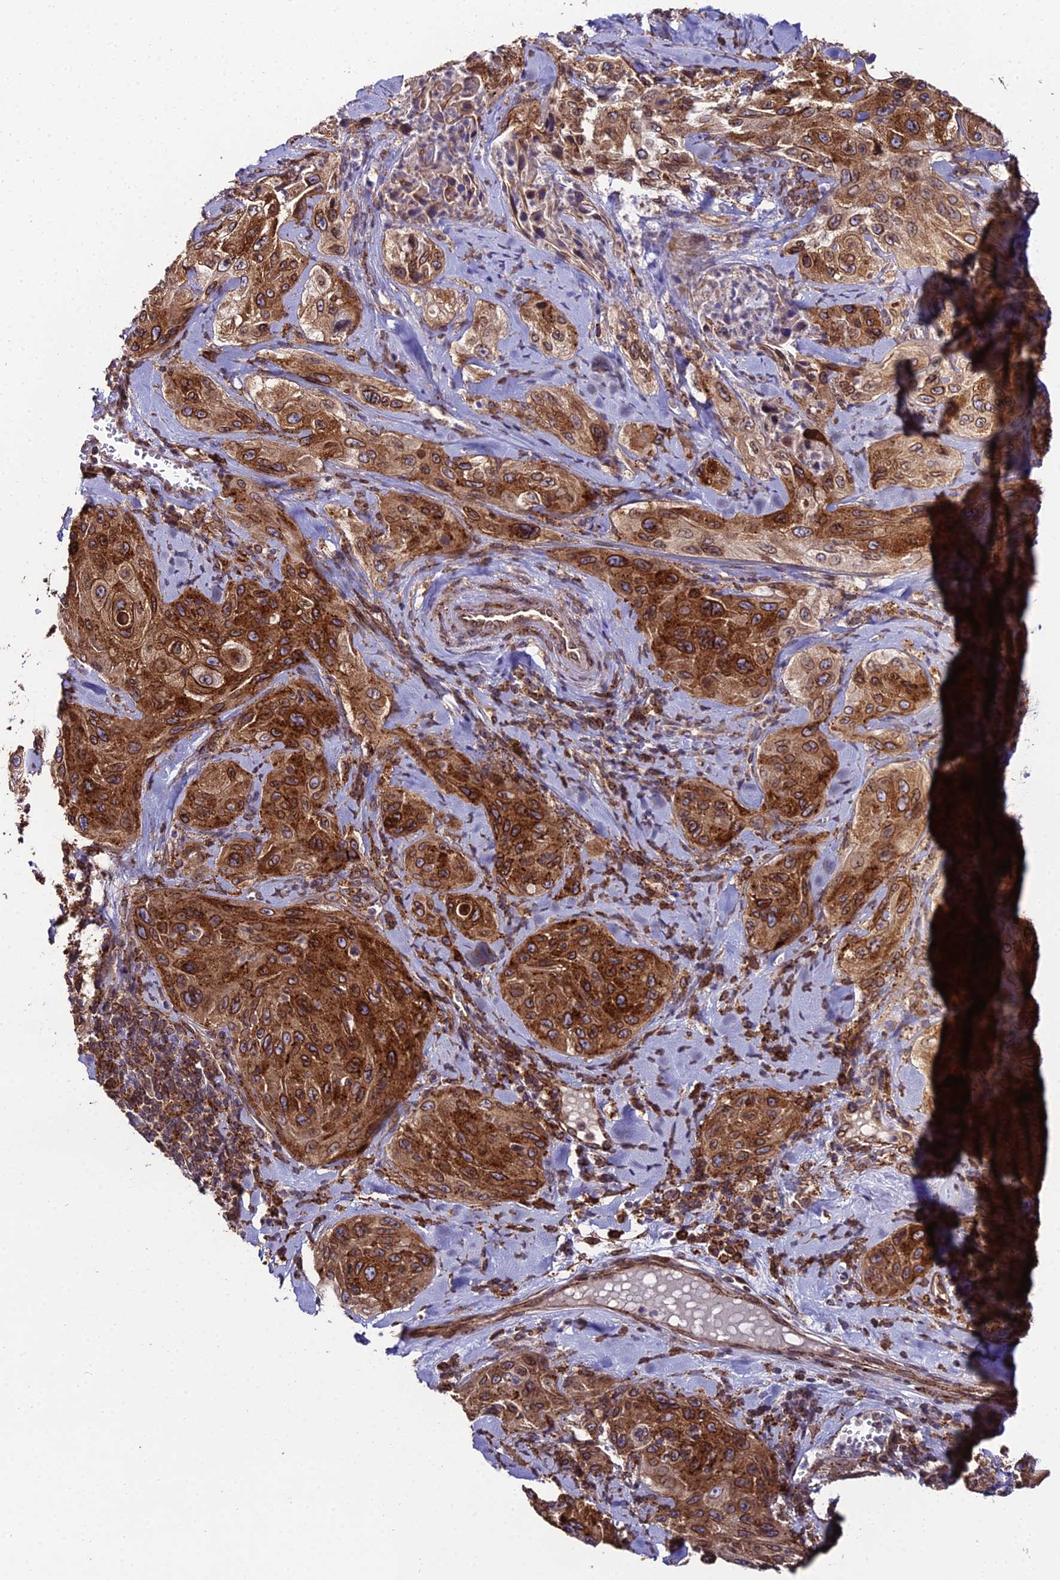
{"staining": {"intensity": "strong", "quantity": ">75%", "location": "cytoplasmic/membranous,nuclear"}, "tissue": "cervical cancer", "cell_type": "Tumor cells", "image_type": "cancer", "snomed": [{"axis": "morphology", "description": "Squamous cell carcinoma, NOS"}, {"axis": "topography", "description": "Cervix"}], "caption": "Cervical cancer (squamous cell carcinoma) was stained to show a protein in brown. There is high levels of strong cytoplasmic/membranous and nuclear positivity in approximately >75% of tumor cells.", "gene": "DDX19A", "patient": {"sex": "female", "age": 42}}